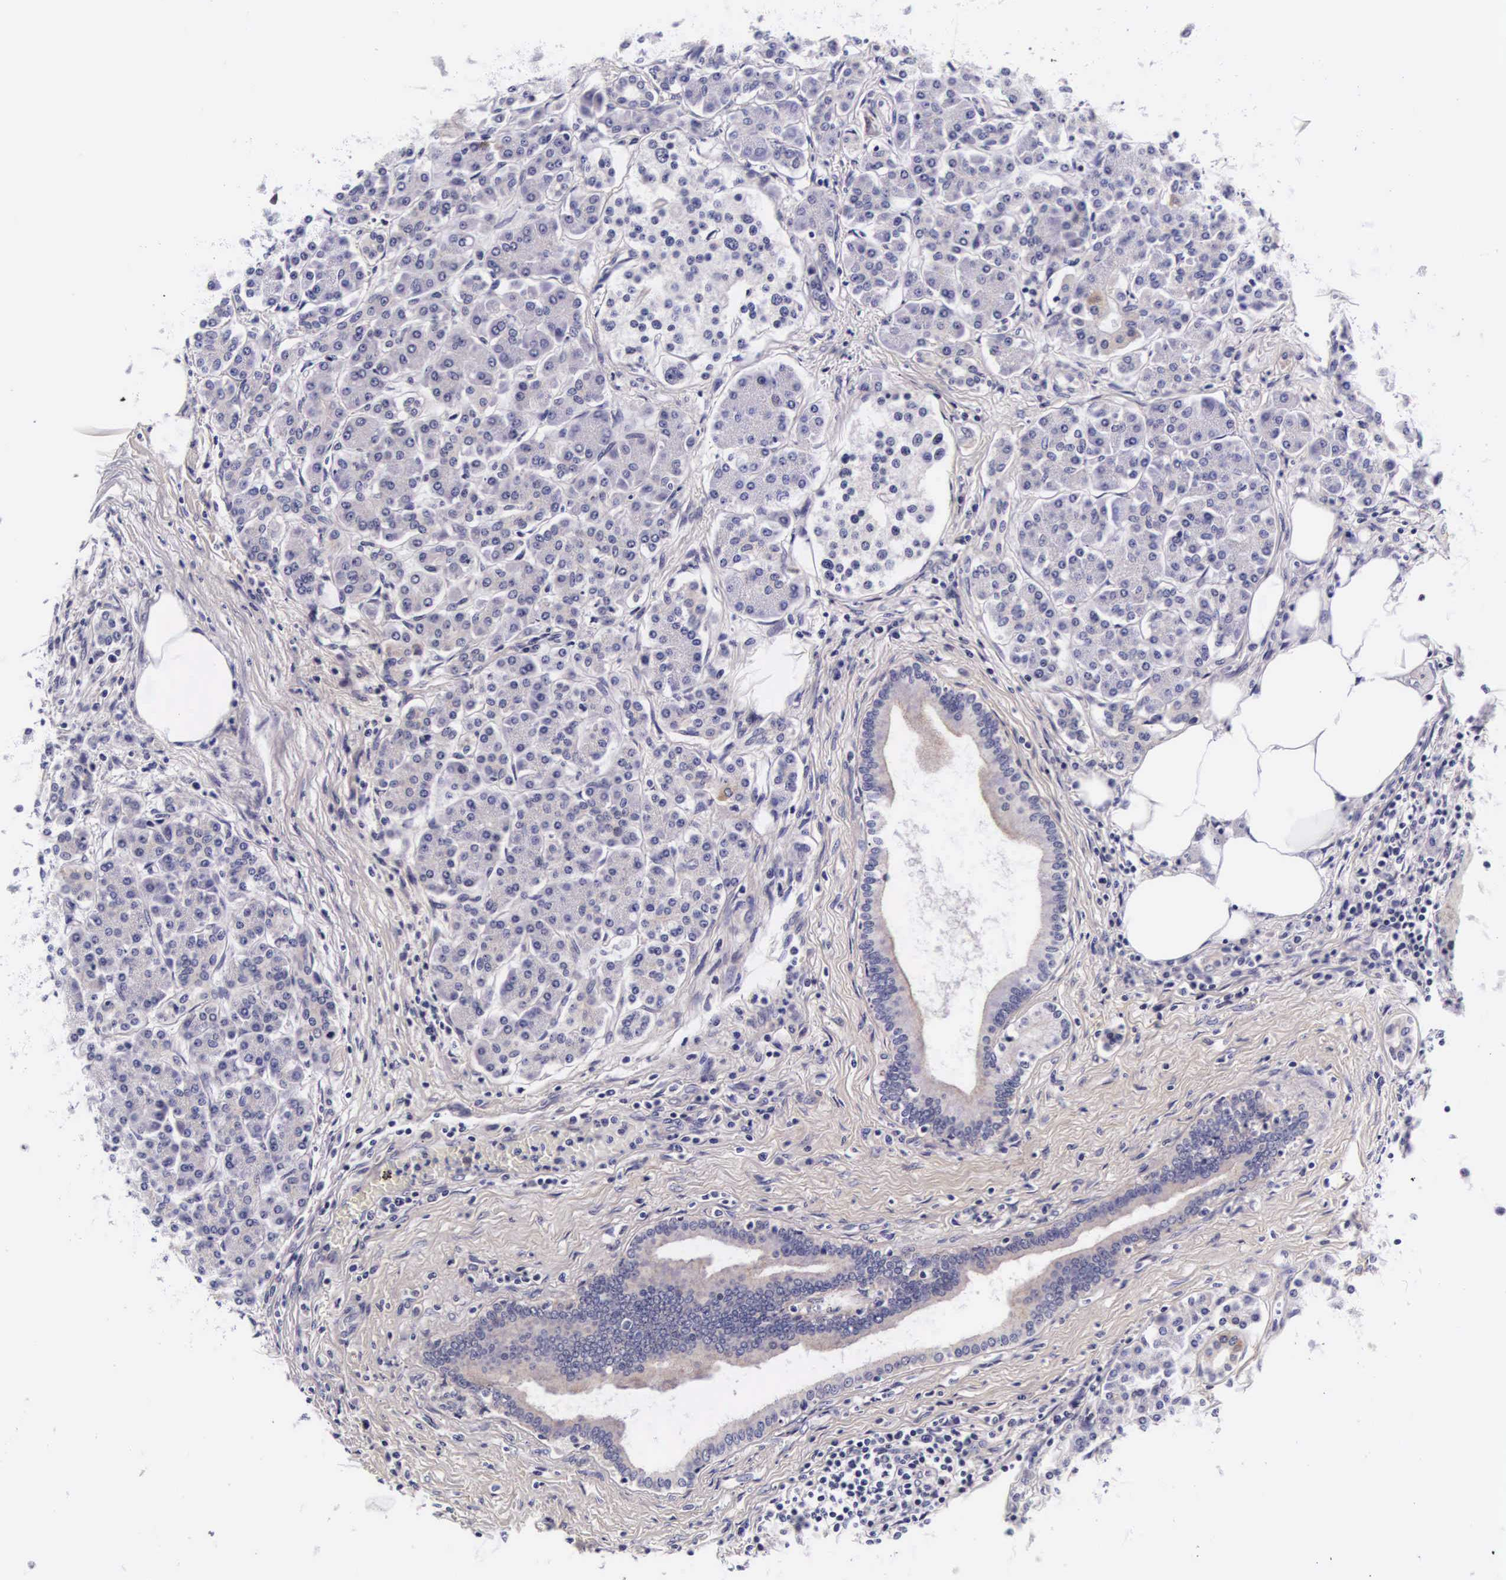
{"staining": {"intensity": "weak", "quantity": "25%-75%", "location": "cytoplasmic/membranous"}, "tissue": "pancreas", "cell_type": "Exocrine glandular cells", "image_type": "normal", "snomed": [{"axis": "morphology", "description": "Normal tissue, NOS"}, {"axis": "topography", "description": "Pancreas"}], "caption": "Protein staining of unremarkable pancreas exhibits weak cytoplasmic/membranous positivity in approximately 25%-75% of exocrine glandular cells.", "gene": "PHETA2", "patient": {"sex": "female", "age": 73}}